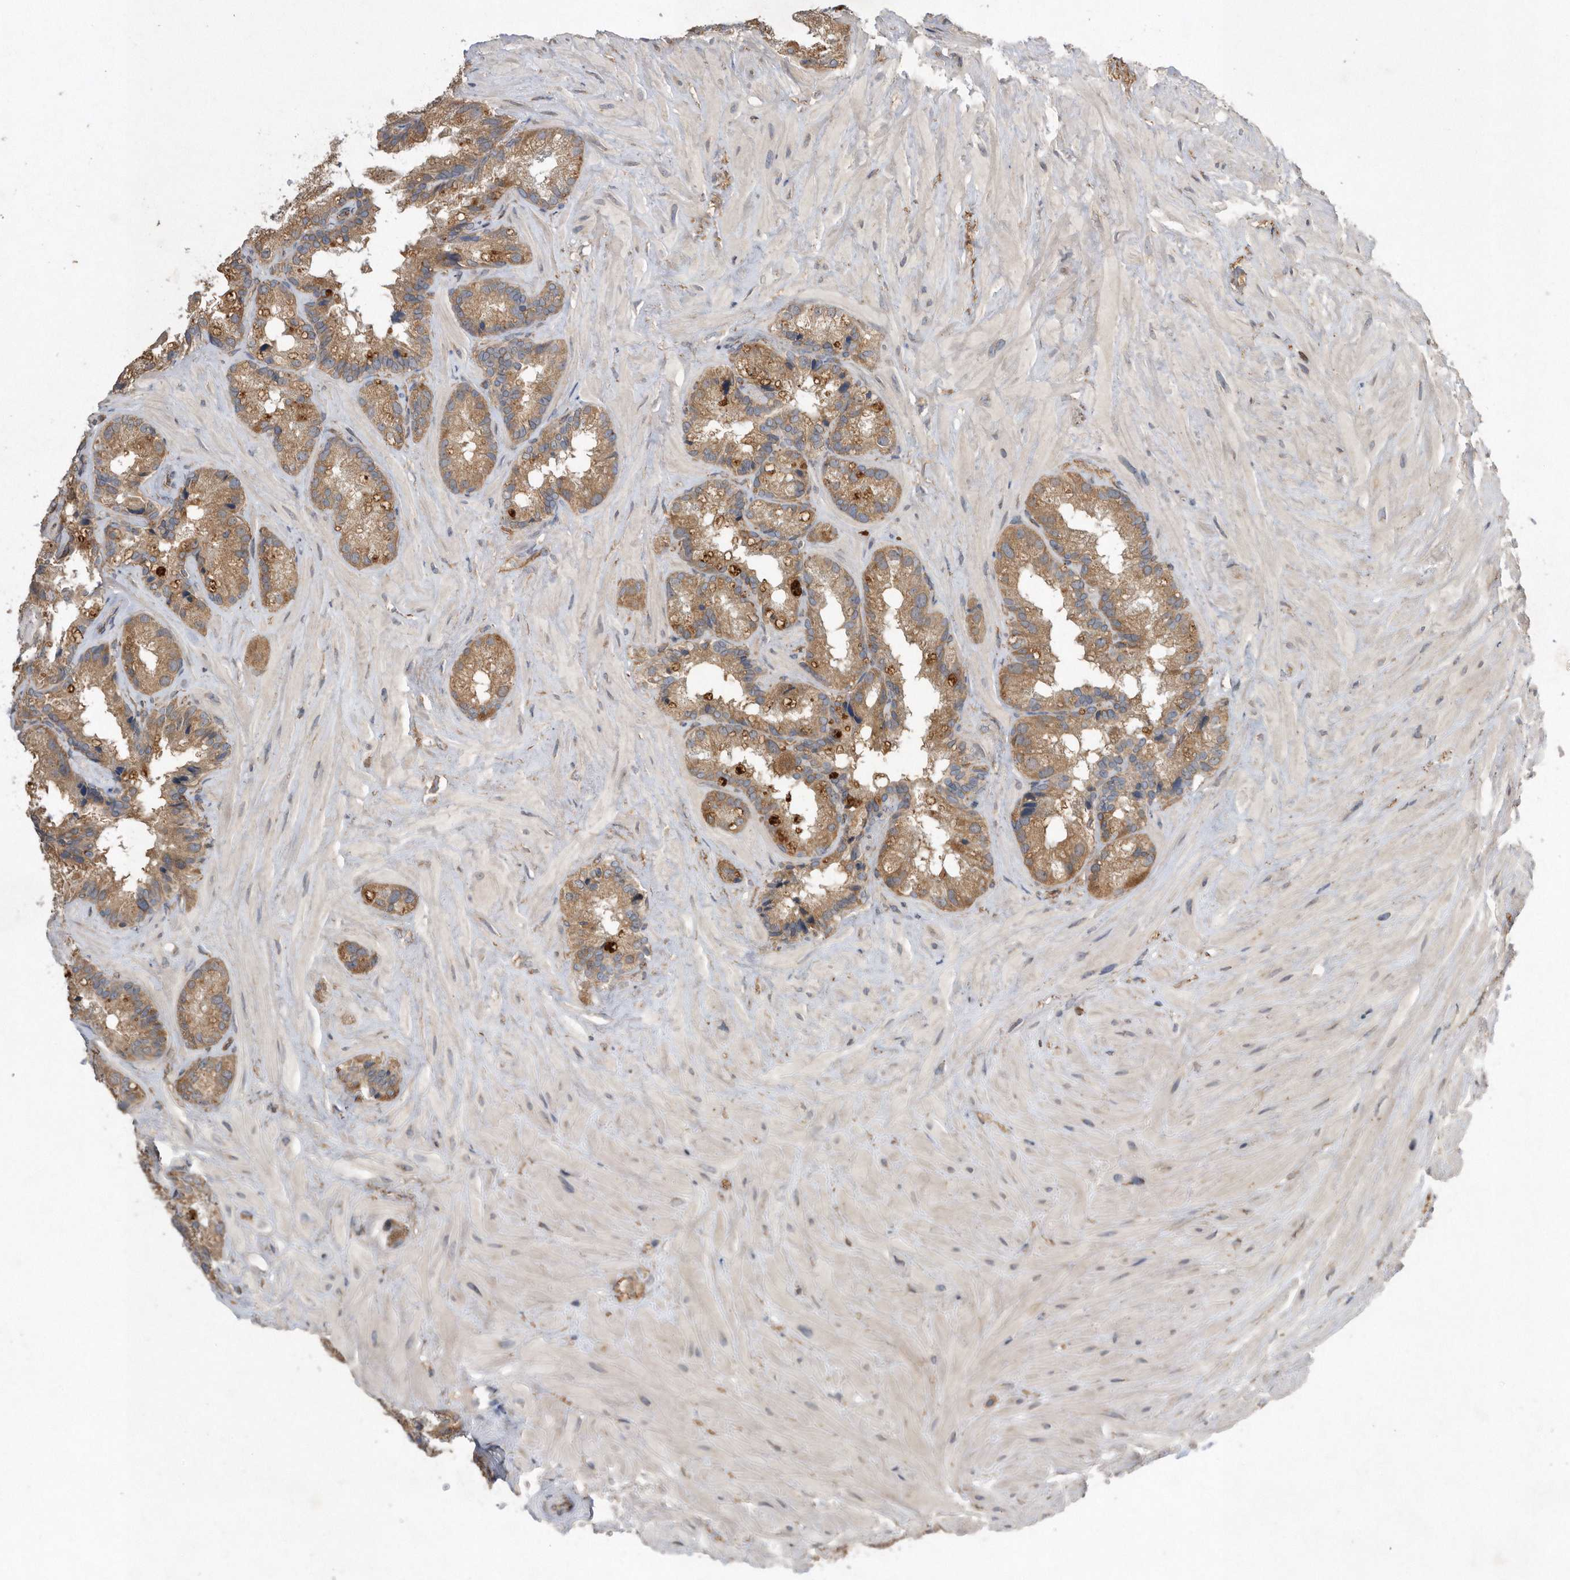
{"staining": {"intensity": "moderate", "quantity": ">75%", "location": "cytoplasmic/membranous"}, "tissue": "seminal vesicle", "cell_type": "Glandular cells", "image_type": "normal", "snomed": [{"axis": "morphology", "description": "Normal tissue, NOS"}, {"axis": "topography", "description": "Prostate"}, {"axis": "topography", "description": "Seminal veicle"}], "caption": "Immunohistochemistry histopathology image of unremarkable seminal vesicle stained for a protein (brown), which displays medium levels of moderate cytoplasmic/membranous staining in about >75% of glandular cells.", "gene": "PON2", "patient": {"sex": "male", "age": 68}}